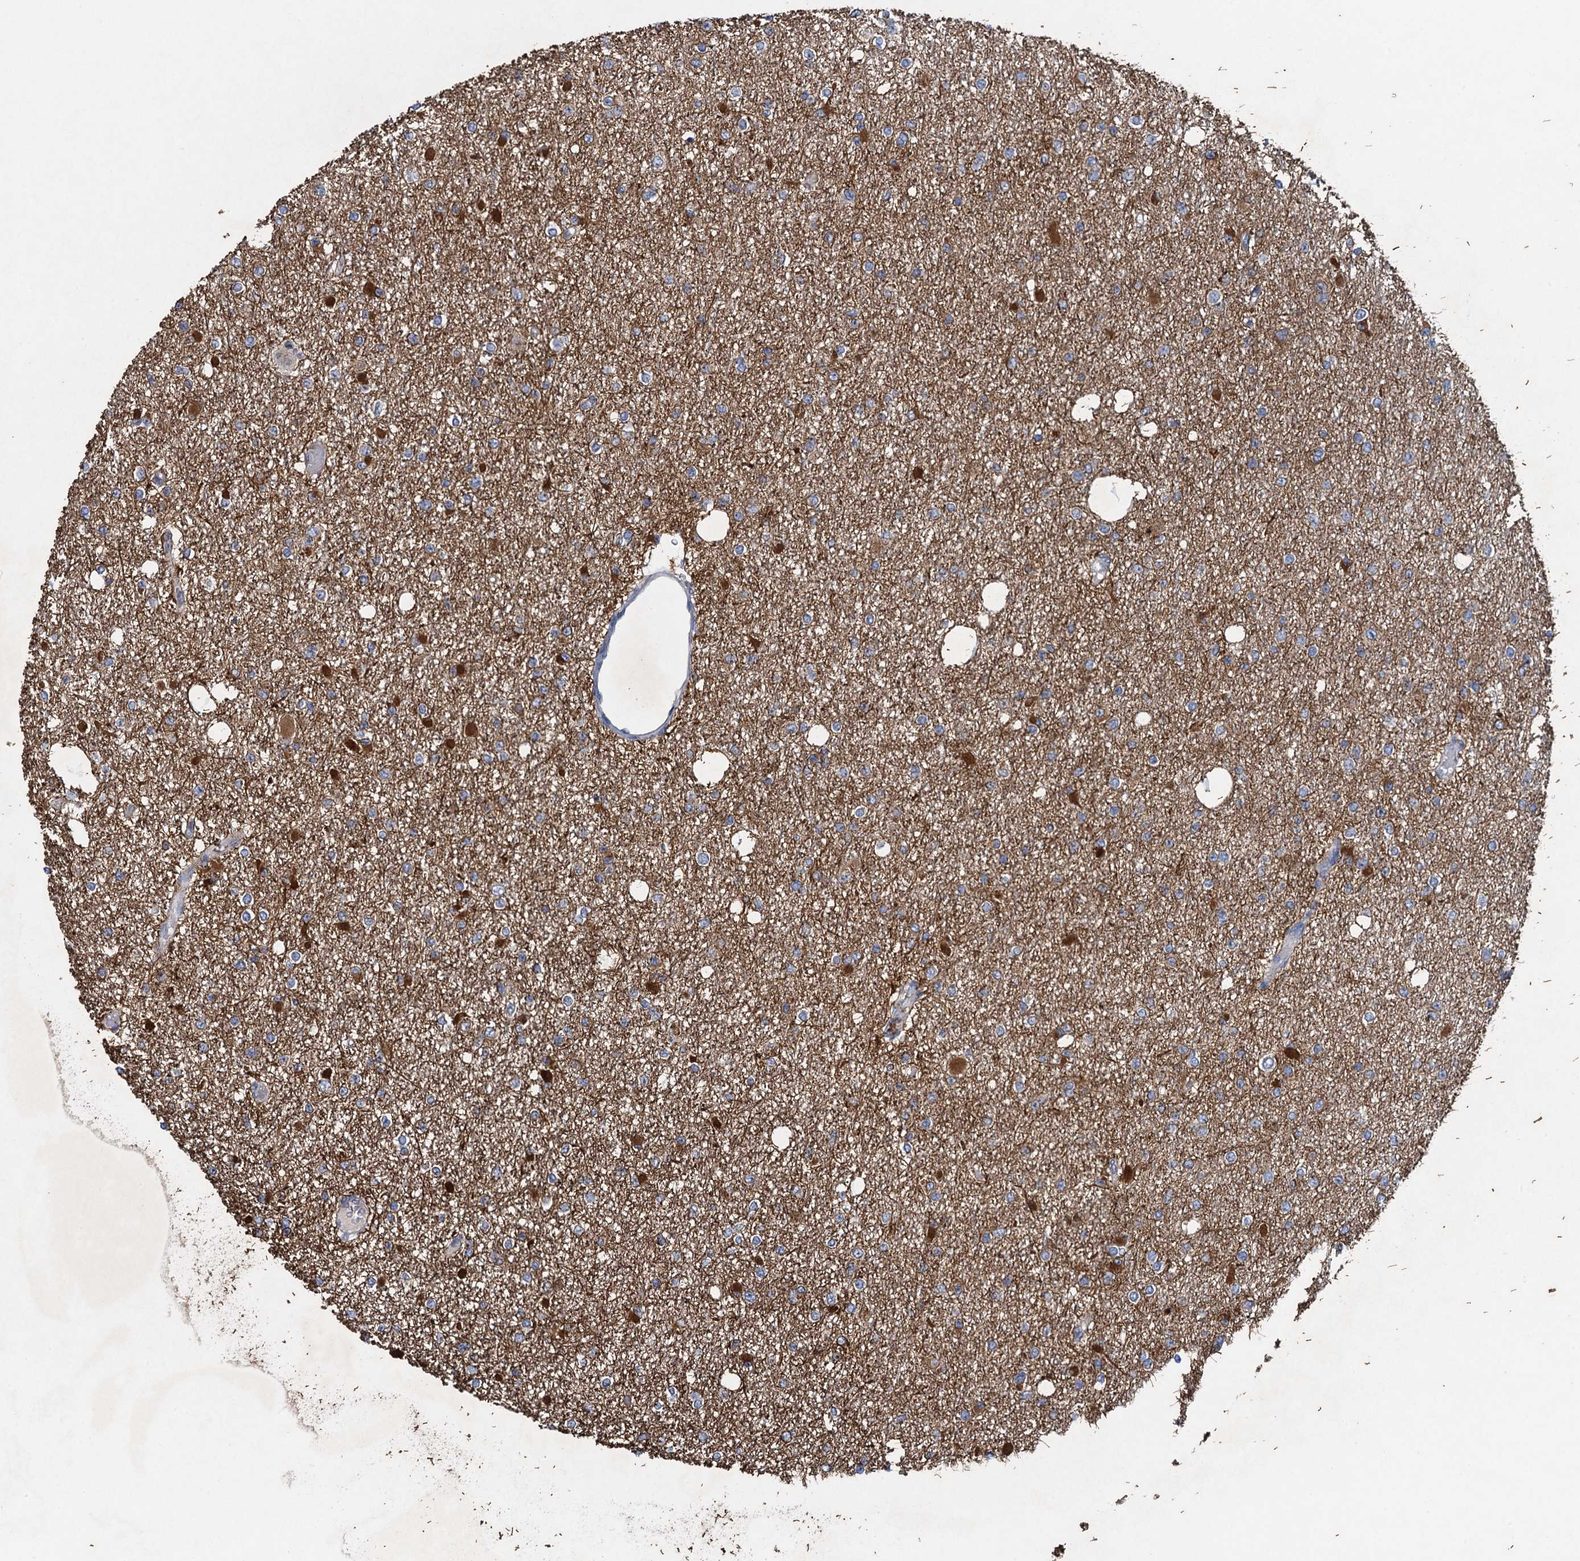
{"staining": {"intensity": "negative", "quantity": "none", "location": "none"}, "tissue": "glioma", "cell_type": "Tumor cells", "image_type": "cancer", "snomed": [{"axis": "morphology", "description": "Glioma, malignant, Low grade"}, {"axis": "topography", "description": "Brain"}], "caption": "Tumor cells show no significant protein positivity in glioma.", "gene": "ADCY9", "patient": {"sex": "female", "age": 22}}